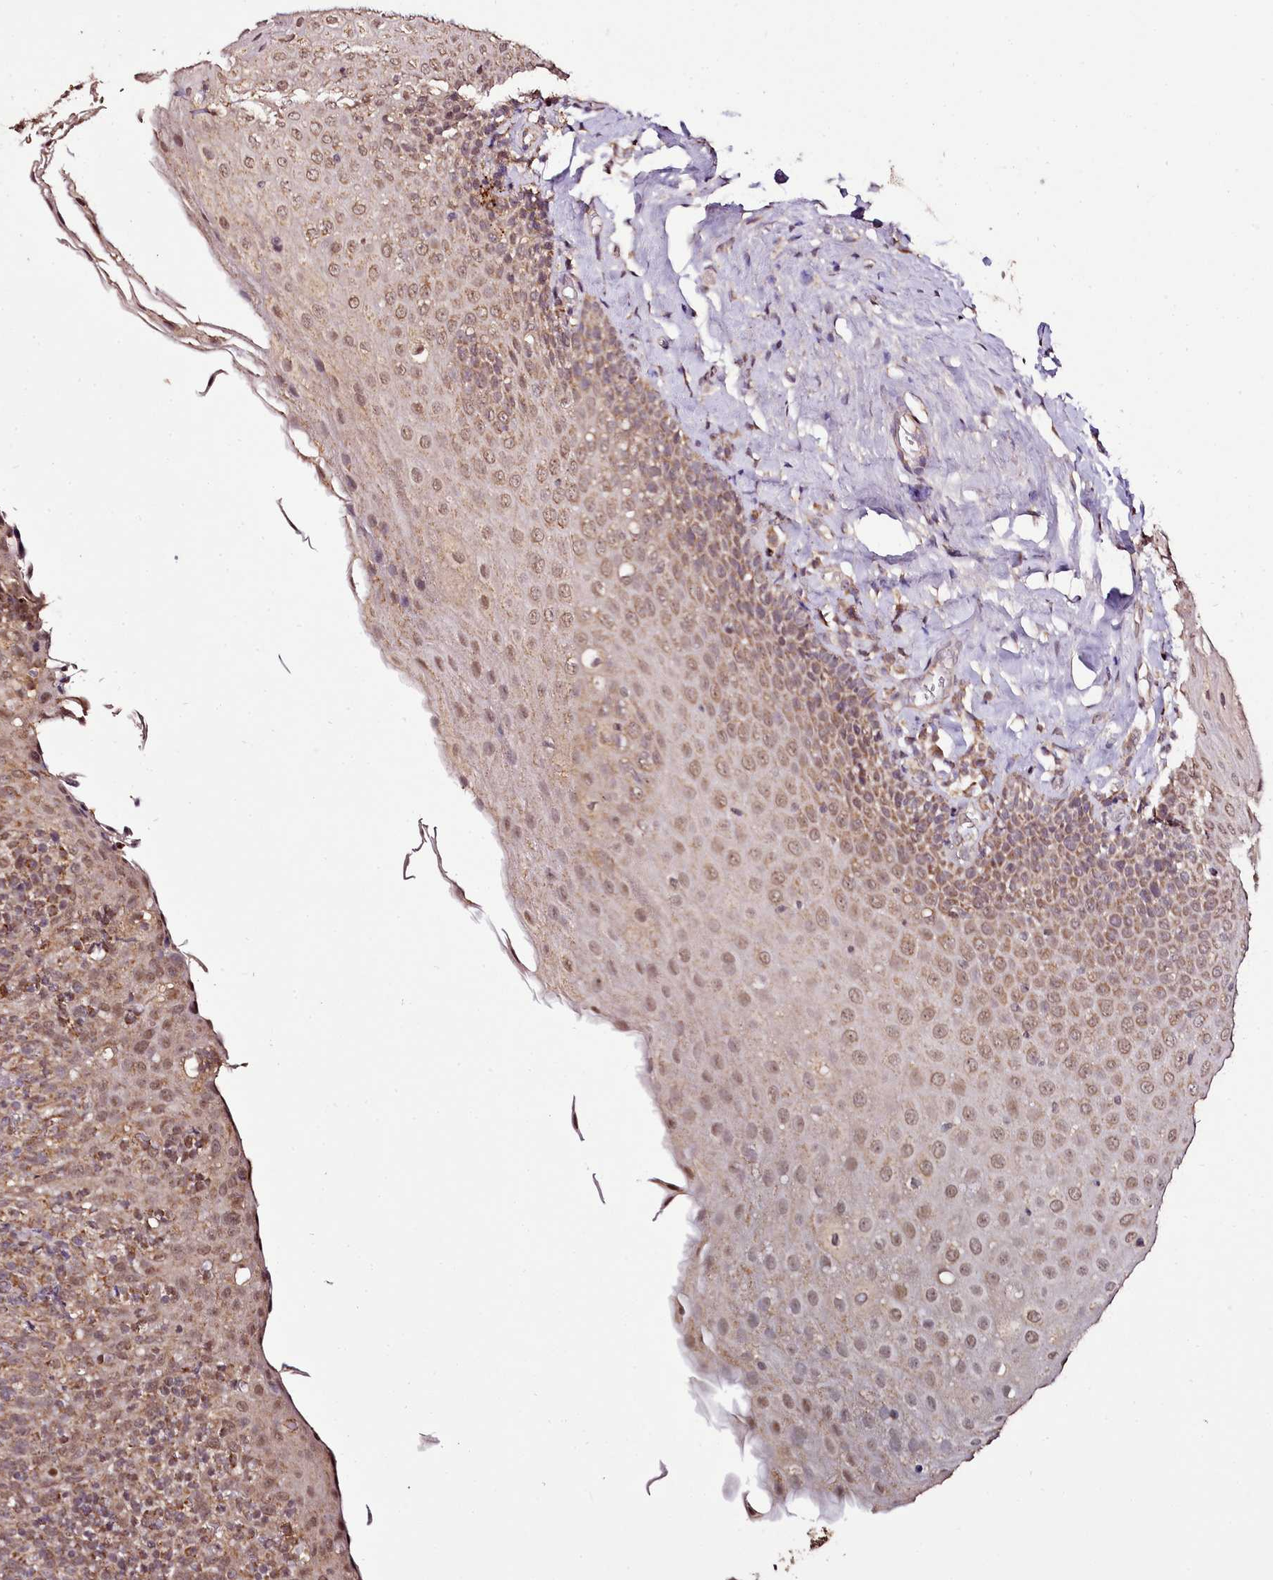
{"staining": {"intensity": "moderate", "quantity": ">75%", "location": "cytoplasmic/membranous"}, "tissue": "tonsil", "cell_type": "Germinal center cells", "image_type": "normal", "snomed": [{"axis": "morphology", "description": "Normal tissue, NOS"}, {"axis": "topography", "description": "Tonsil"}], "caption": "Immunohistochemistry (IHC) micrograph of normal human tonsil stained for a protein (brown), which demonstrates medium levels of moderate cytoplasmic/membranous staining in approximately >75% of germinal center cells.", "gene": "EDIL3", "patient": {"sex": "female", "age": 19}}